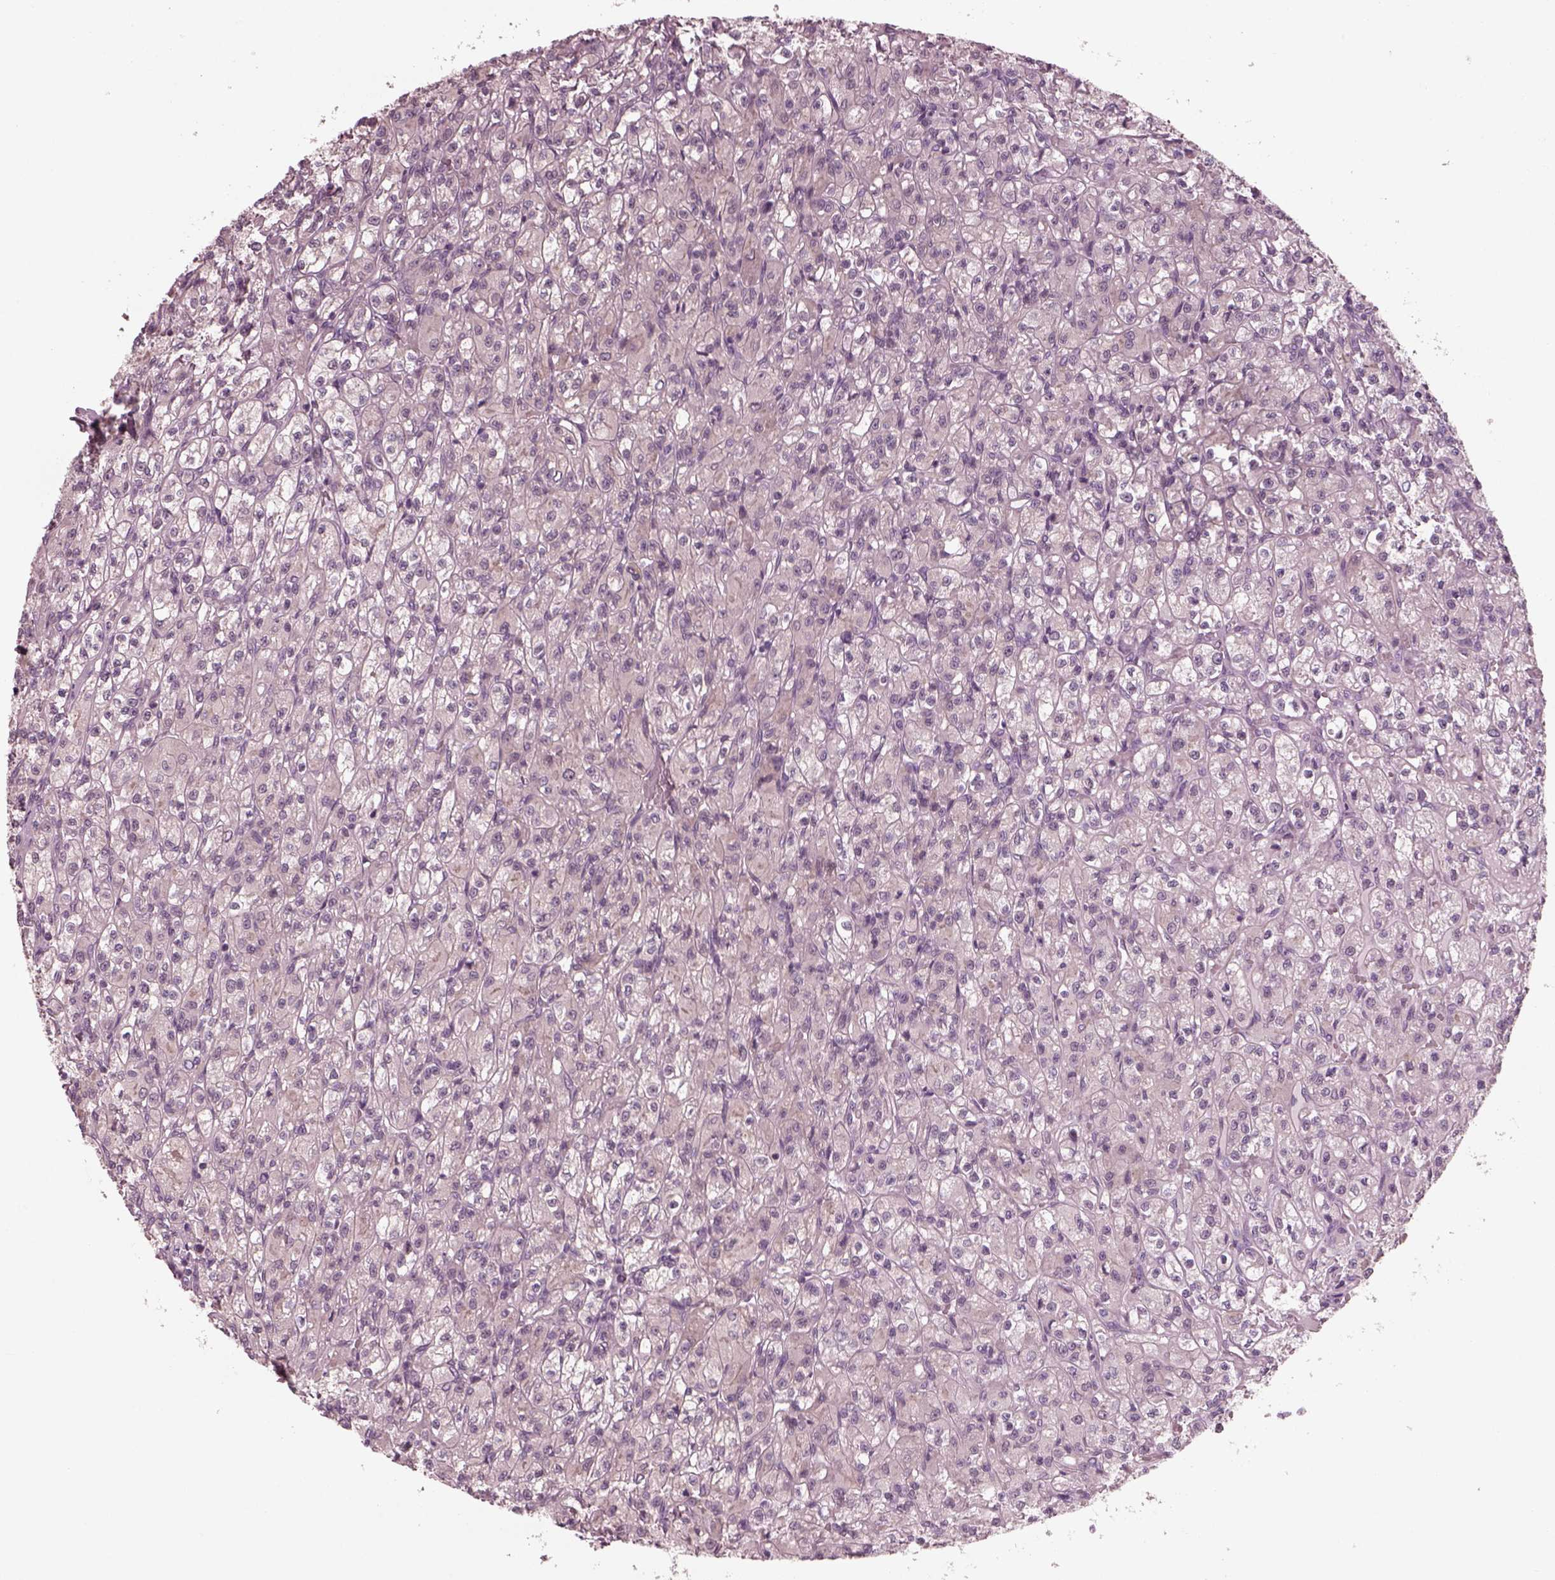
{"staining": {"intensity": "negative", "quantity": "none", "location": "none"}, "tissue": "renal cancer", "cell_type": "Tumor cells", "image_type": "cancer", "snomed": [{"axis": "morphology", "description": "Adenocarcinoma, NOS"}, {"axis": "topography", "description": "Kidney"}], "caption": "Immunohistochemical staining of renal cancer (adenocarcinoma) exhibits no significant expression in tumor cells. The staining is performed using DAB (3,3'-diaminobenzidine) brown chromogen with nuclei counter-stained in using hematoxylin.", "gene": "SAXO1", "patient": {"sex": "female", "age": 70}}